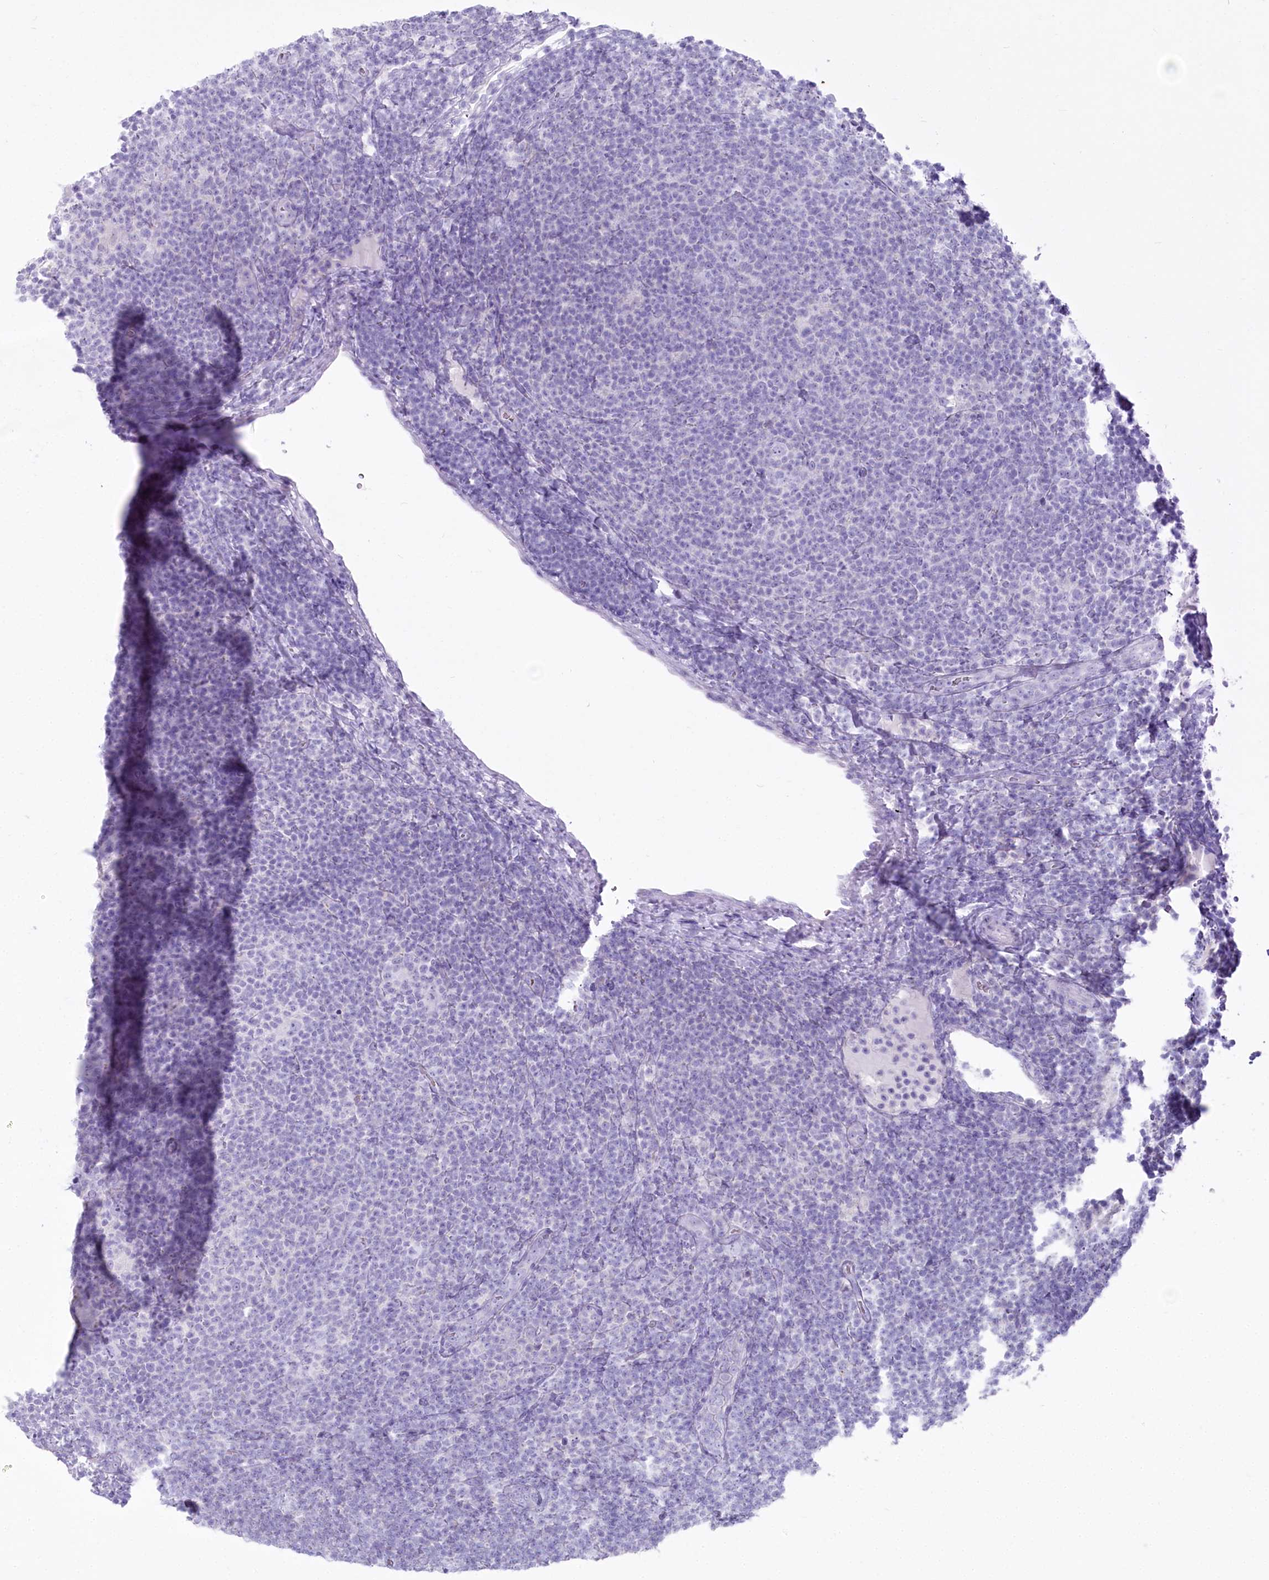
{"staining": {"intensity": "negative", "quantity": "none", "location": "none"}, "tissue": "lymphoma", "cell_type": "Tumor cells", "image_type": "cancer", "snomed": [{"axis": "morphology", "description": "Hodgkin's disease, NOS"}, {"axis": "topography", "description": "Lymph node"}], "caption": "Immunohistochemical staining of lymphoma demonstrates no significant expression in tumor cells.", "gene": "IFIT5", "patient": {"sex": "female", "age": 57}}